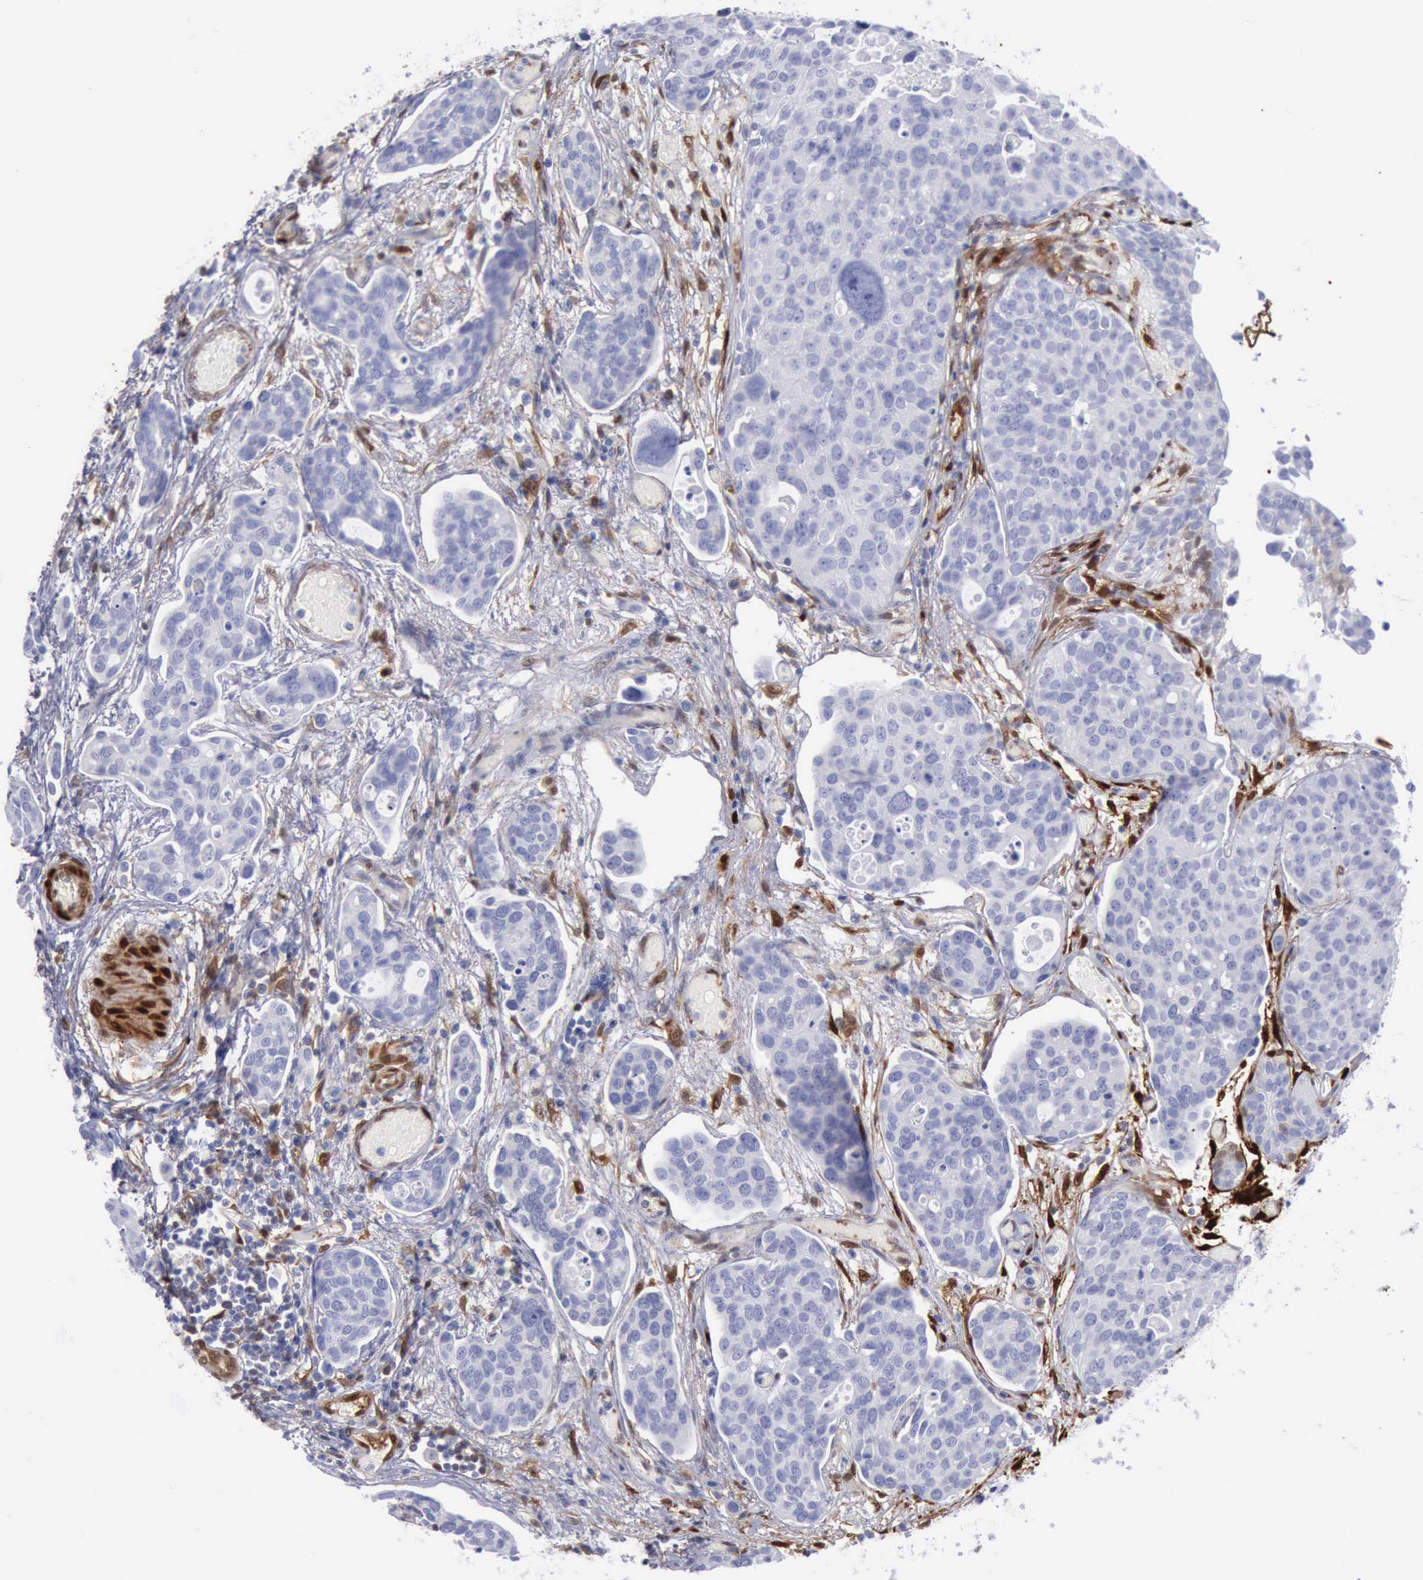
{"staining": {"intensity": "negative", "quantity": "none", "location": "none"}, "tissue": "urothelial cancer", "cell_type": "Tumor cells", "image_type": "cancer", "snomed": [{"axis": "morphology", "description": "Urothelial carcinoma, High grade"}, {"axis": "topography", "description": "Urinary bladder"}], "caption": "Protein analysis of urothelial cancer exhibits no significant expression in tumor cells.", "gene": "FHL1", "patient": {"sex": "male", "age": 78}}